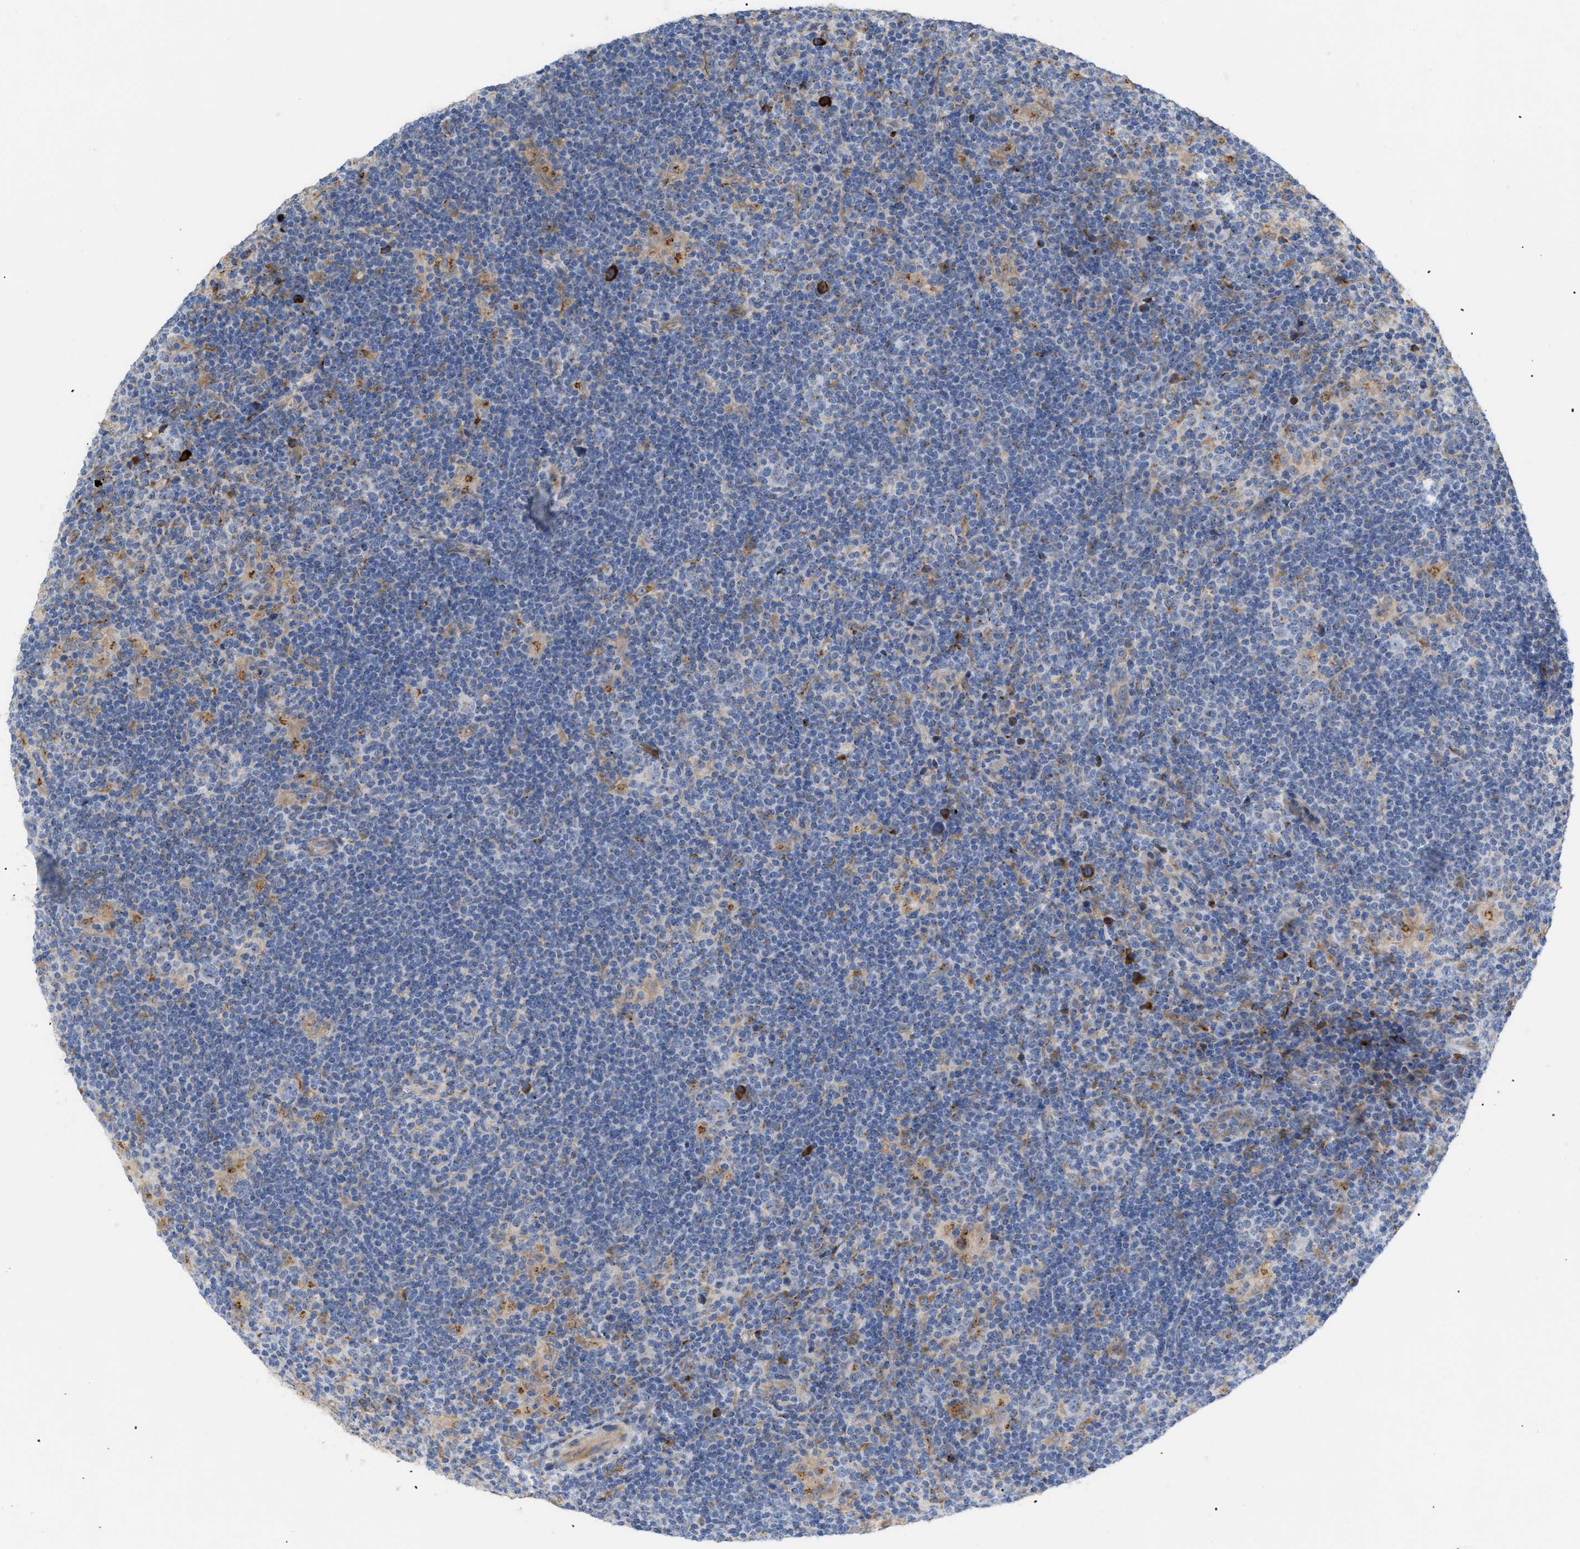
{"staining": {"intensity": "moderate", "quantity": "25%-75%", "location": "cytoplasmic/membranous"}, "tissue": "lymphoma", "cell_type": "Tumor cells", "image_type": "cancer", "snomed": [{"axis": "morphology", "description": "Hodgkin's disease, NOS"}, {"axis": "topography", "description": "Lymph node"}], "caption": "Brown immunohistochemical staining in Hodgkin's disease reveals moderate cytoplasmic/membranous expression in about 25%-75% of tumor cells.", "gene": "SLC50A1", "patient": {"sex": "female", "age": 57}}